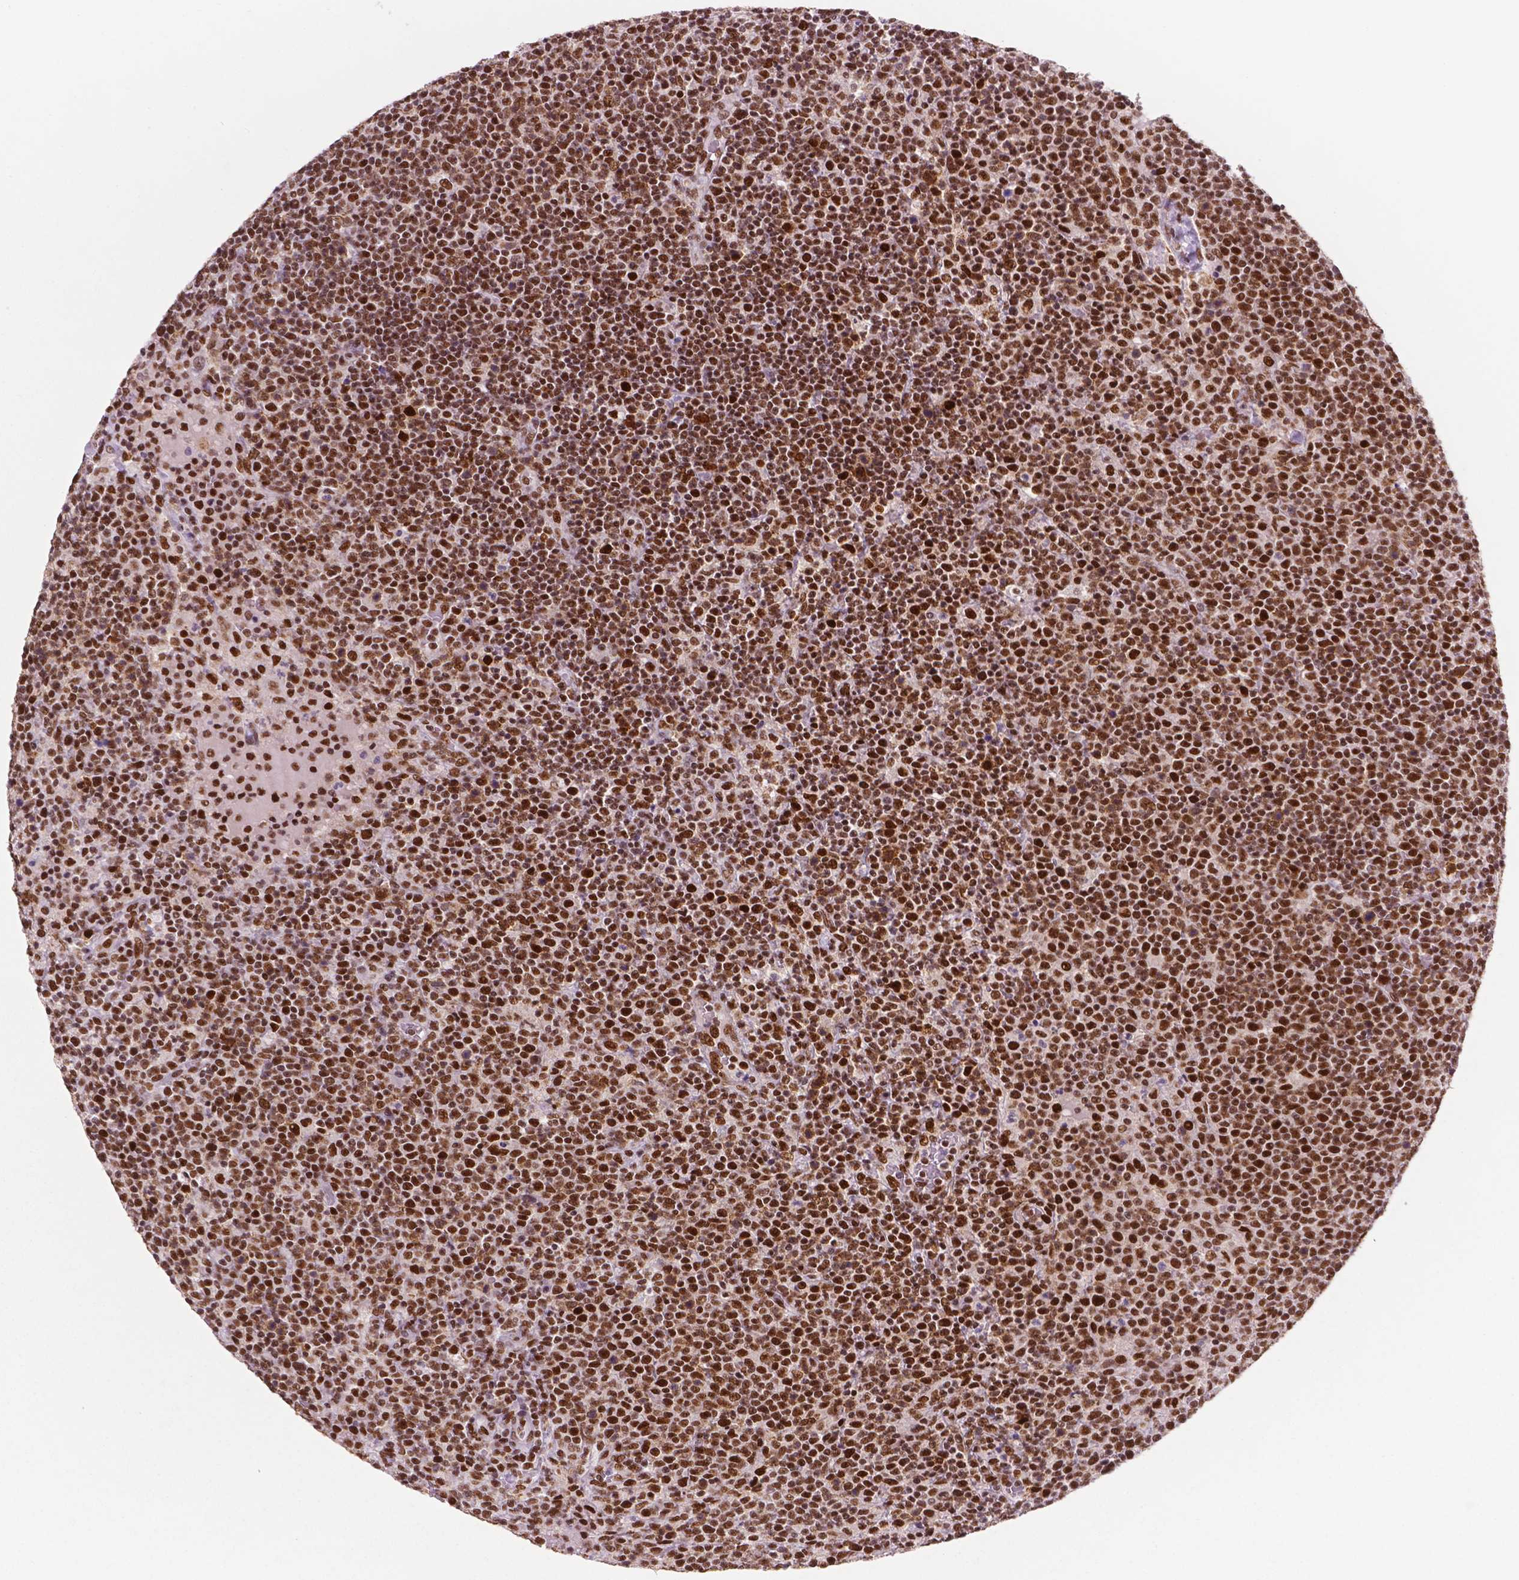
{"staining": {"intensity": "moderate", "quantity": "25%-75%", "location": "nuclear"}, "tissue": "lymphoma", "cell_type": "Tumor cells", "image_type": "cancer", "snomed": [{"axis": "morphology", "description": "Malignant lymphoma, non-Hodgkin's type, High grade"}, {"axis": "topography", "description": "Lymph node"}], "caption": "The immunohistochemical stain shows moderate nuclear staining in tumor cells of lymphoma tissue.", "gene": "MLH1", "patient": {"sex": "male", "age": 61}}